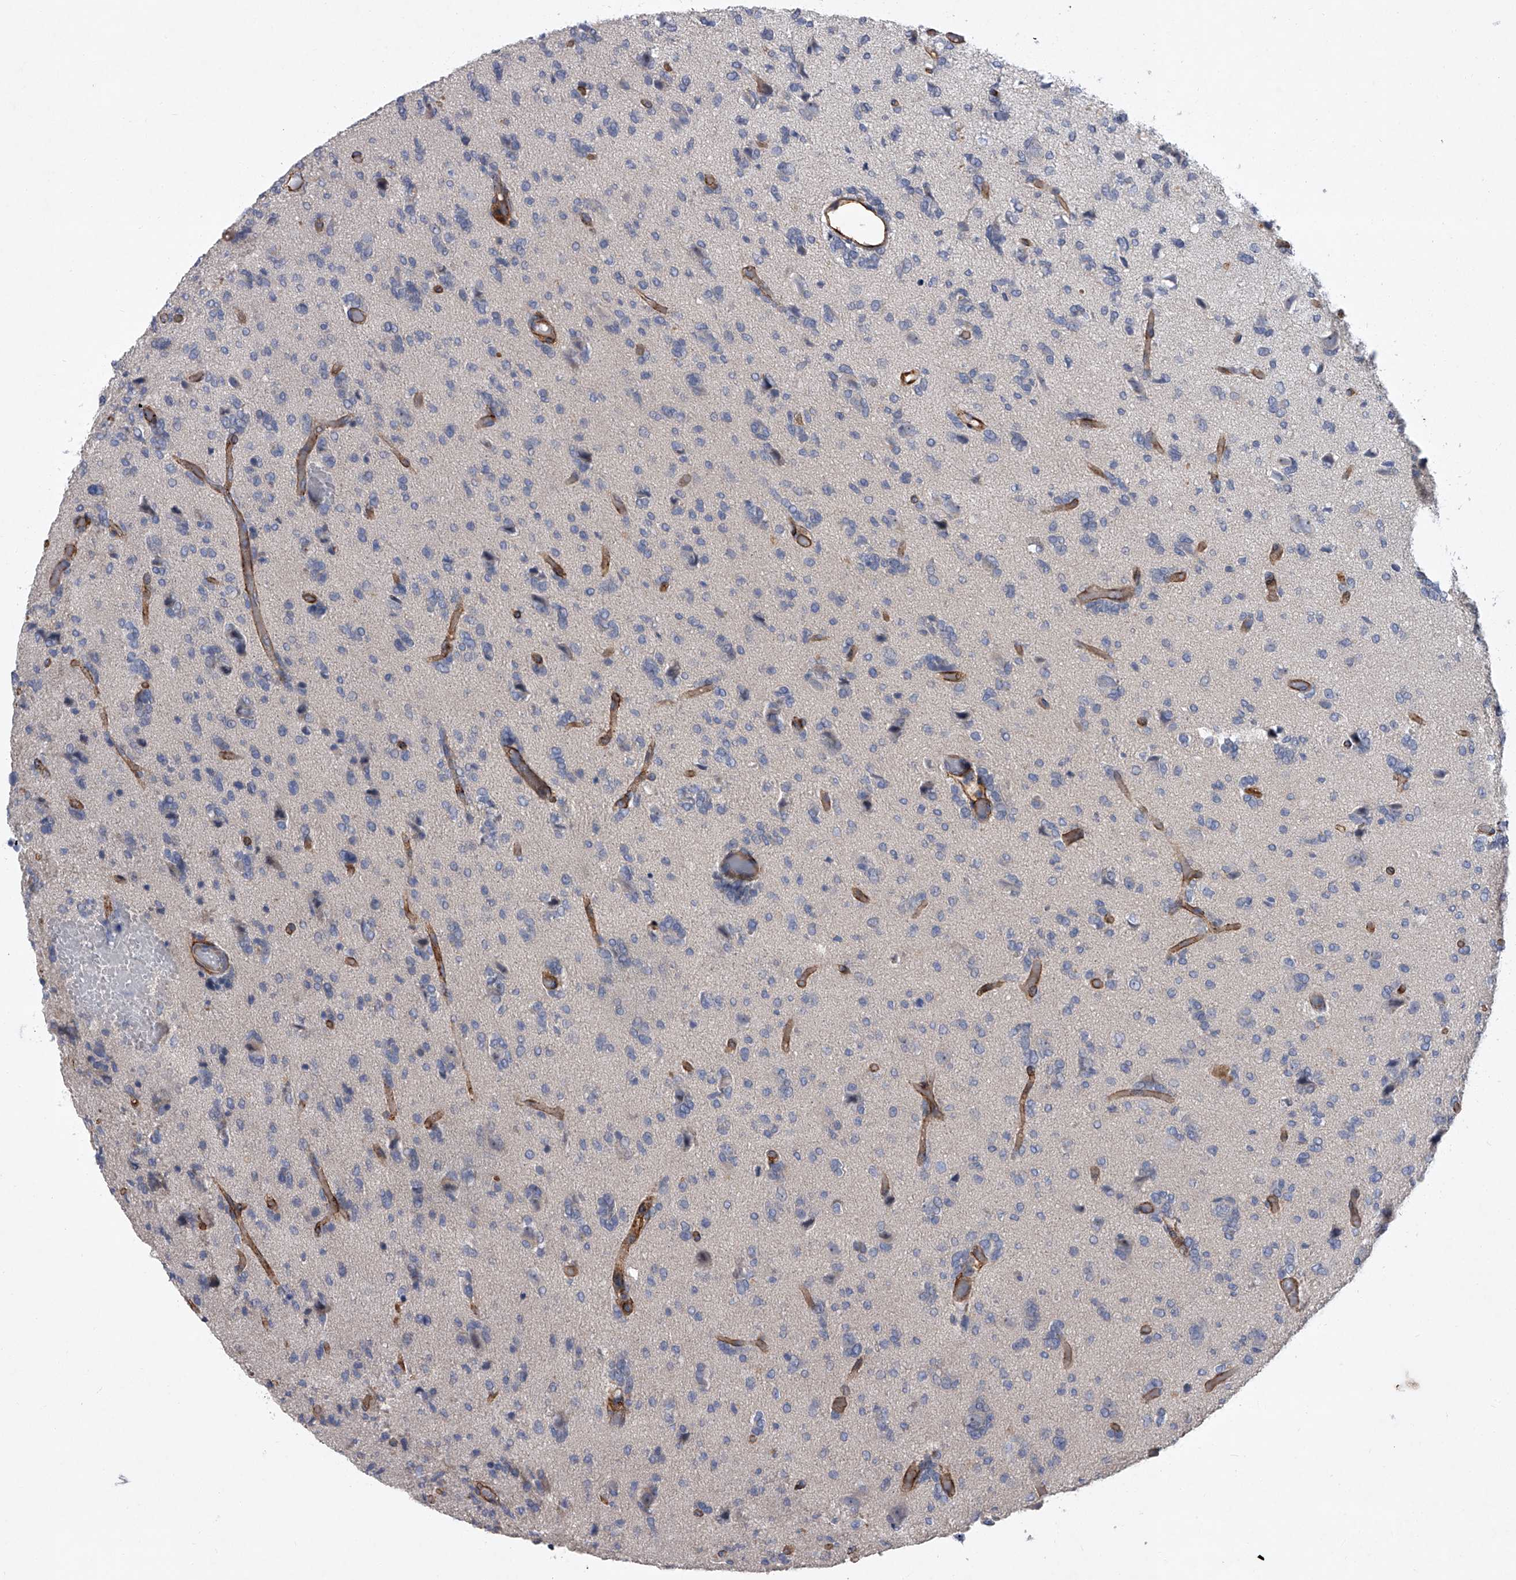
{"staining": {"intensity": "negative", "quantity": "none", "location": "none"}, "tissue": "glioma", "cell_type": "Tumor cells", "image_type": "cancer", "snomed": [{"axis": "morphology", "description": "Glioma, malignant, High grade"}, {"axis": "topography", "description": "Brain"}], "caption": "Glioma was stained to show a protein in brown. There is no significant staining in tumor cells.", "gene": "ALG14", "patient": {"sex": "female", "age": 59}}